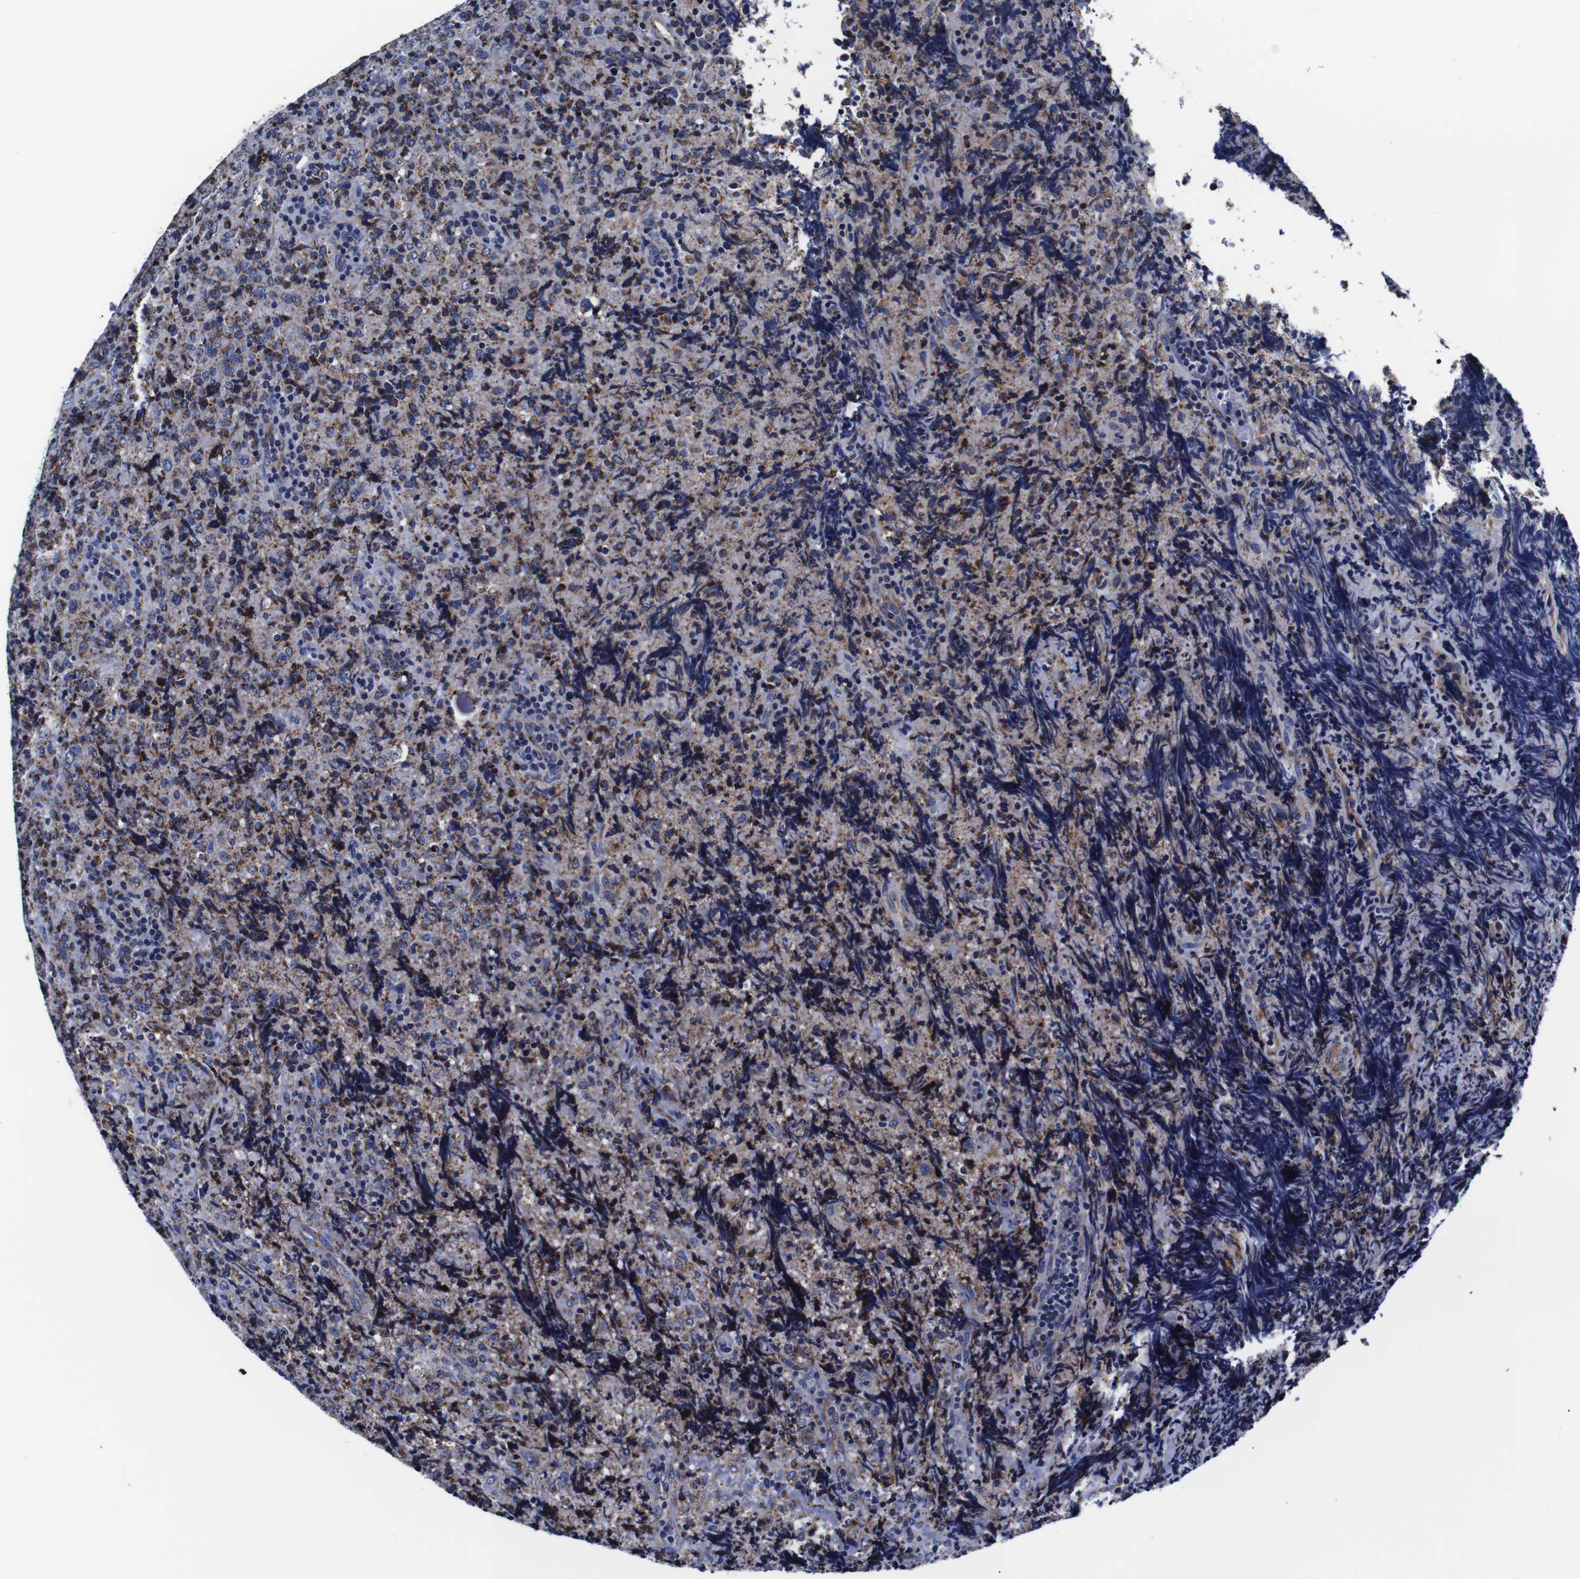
{"staining": {"intensity": "weak", "quantity": "25%-75%", "location": "cytoplasmic/membranous"}, "tissue": "lymphoma", "cell_type": "Tumor cells", "image_type": "cancer", "snomed": [{"axis": "morphology", "description": "Malignant lymphoma, non-Hodgkin's type, High grade"}, {"axis": "topography", "description": "Tonsil"}], "caption": "This image displays immunohistochemistry (IHC) staining of human high-grade malignant lymphoma, non-Hodgkin's type, with low weak cytoplasmic/membranous positivity in about 25%-75% of tumor cells.", "gene": "FKBP9", "patient": {"sex": "female", "age": 36}}